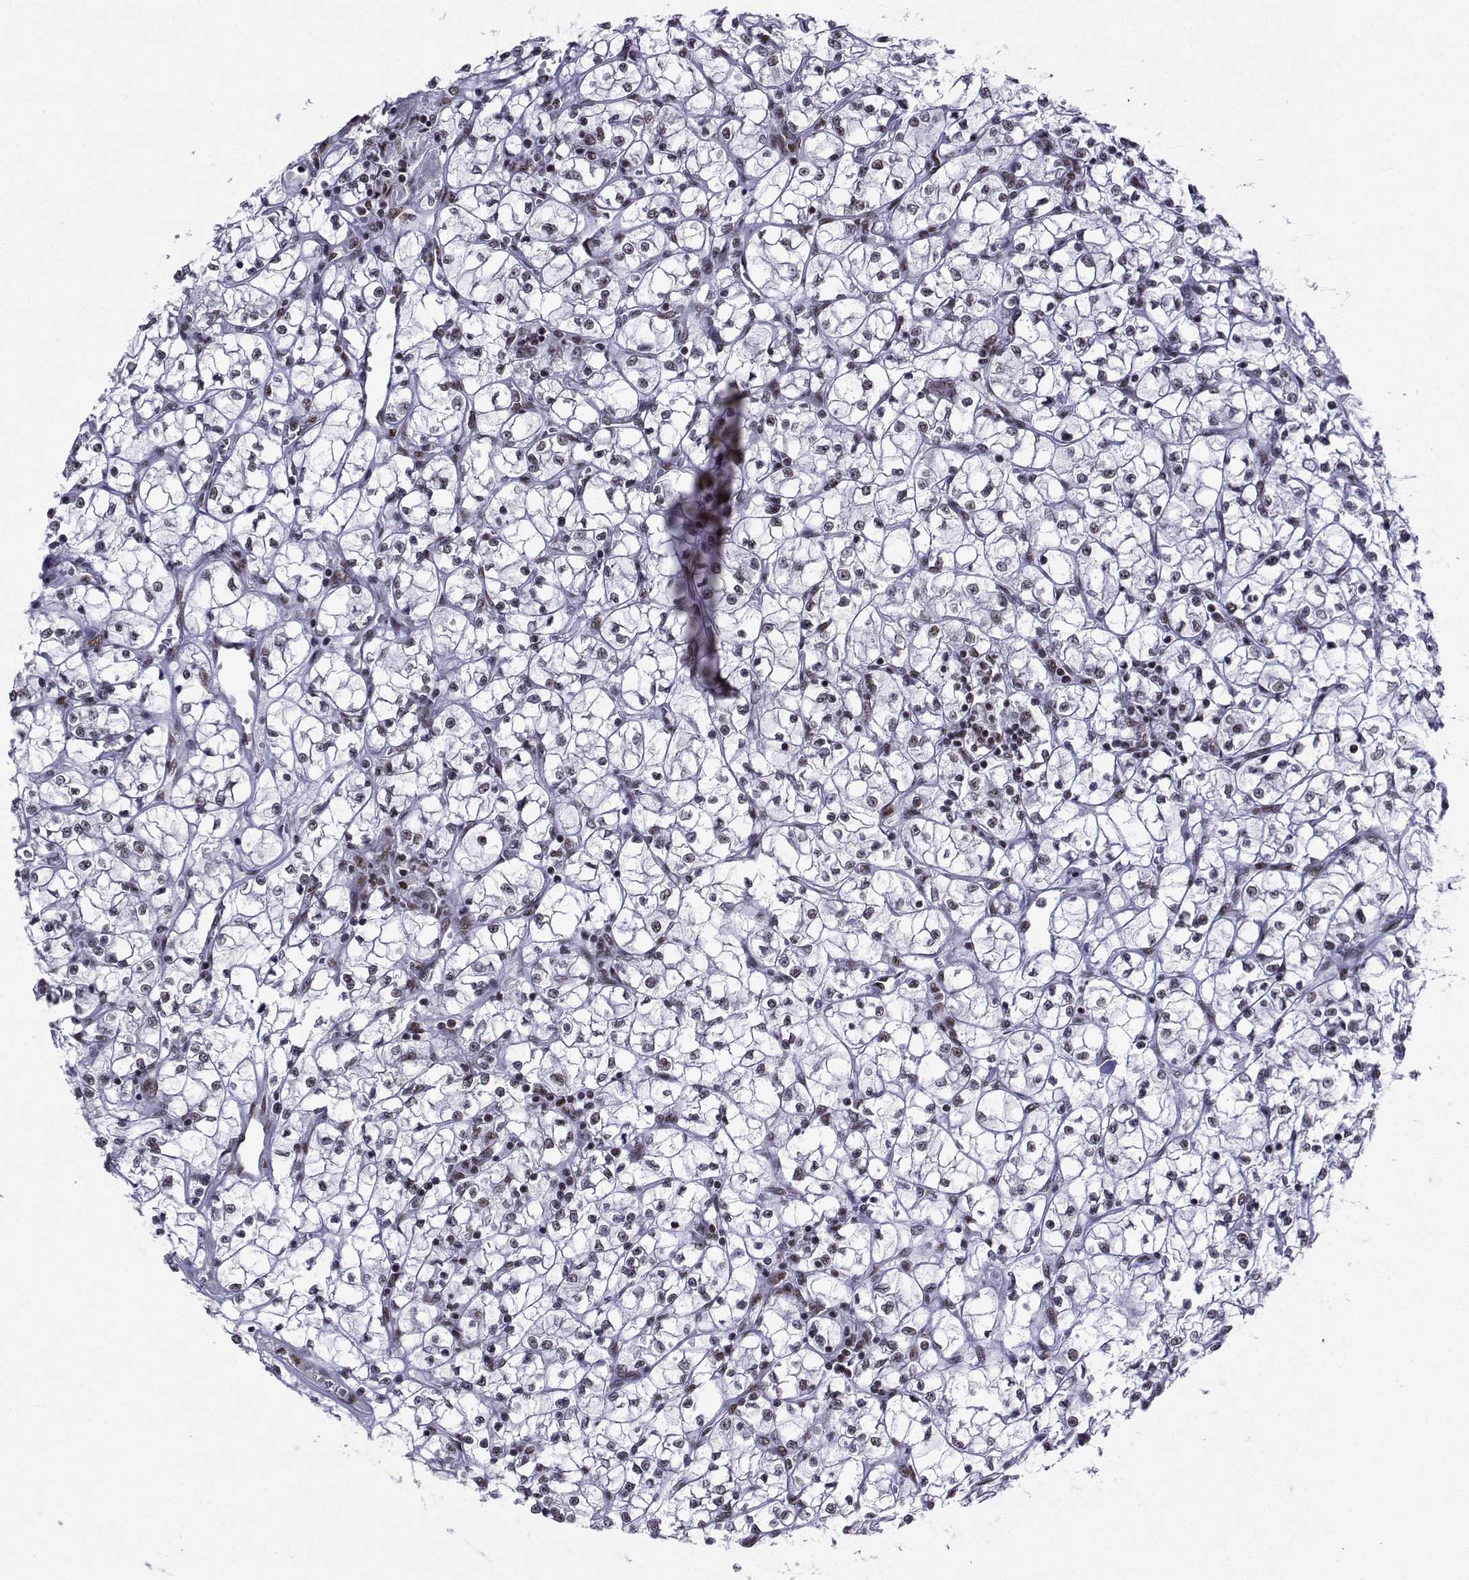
{"staining": {"intensity": "negative", "quantity": "none", "location": "none"}, "tissue": "renal cancer", "cell_type": "Tumor cells", "image_type": "cancer", "snomed": [{"axis": "morphology", "description": "Adenocarcinoma, NOS"}, {"axis": "topography", "description": "Kidney"}], "caption": "A photomicrograph of renal cancer (adenocarcinoma) stained for a protein reveals no brown staining in tumor cells. (Brightfield microscopy of DAB (3,3'-diaminobenzidine) immunohistochemistry (IHC) at high magnification).", "gene": "SNRPB2", "patient": {"sex": "female", "age": 64}}